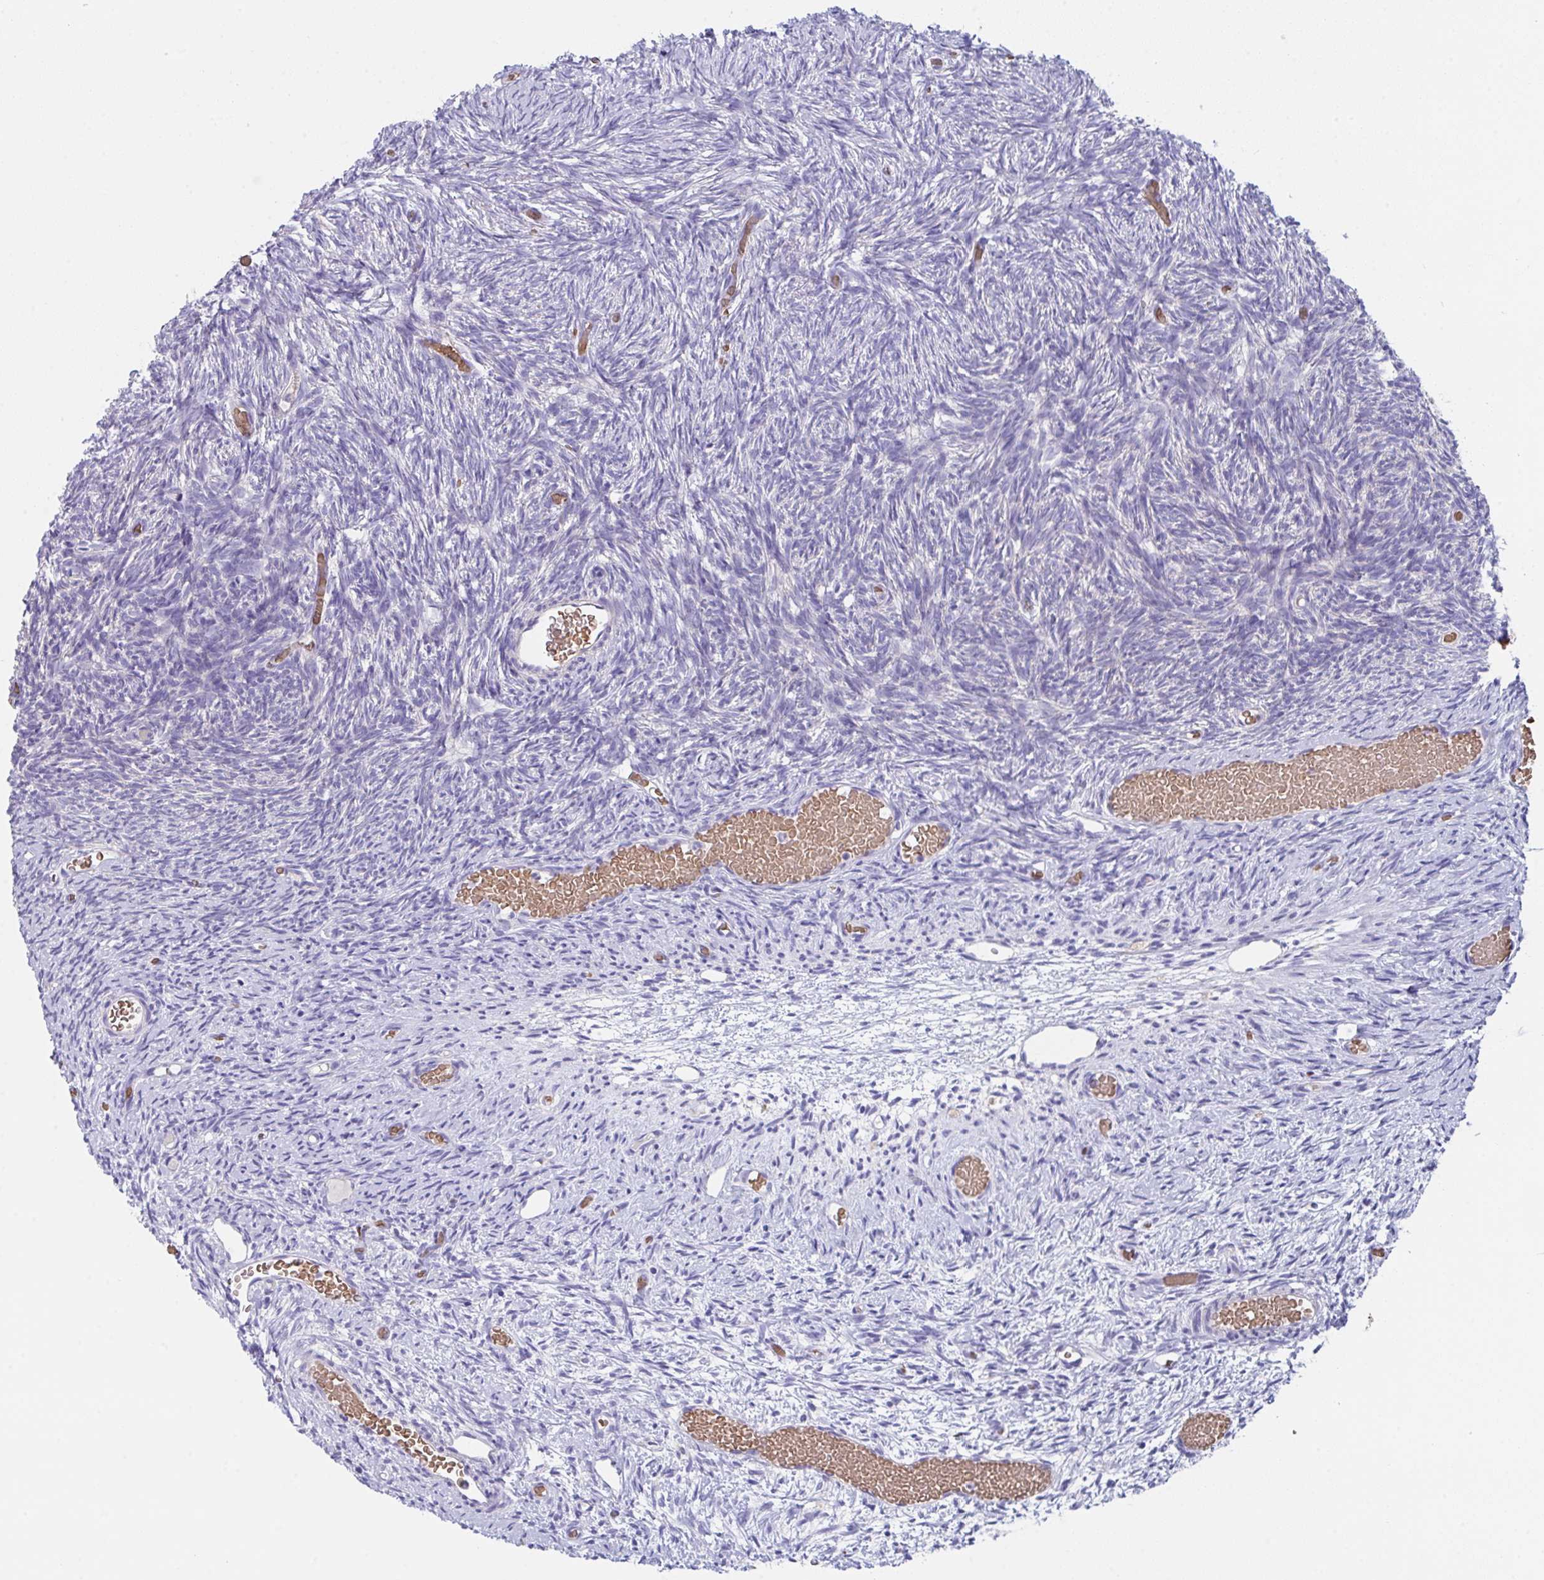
{"staining": {"intensity": "negative", "quantity": "none", "location": "none"}, "tissue": "ovary", "cell_type": "Ovarian stroma cells", "image_type": "normal", "snomed": [{"axis": "morphology", "description": "Normal tissue, NOS"}, {"axis": "topography", "description": "Ovary"}], "caption": "Immunohistochemical staining of benign ovary shows no significant positivity in ovarian stroma cells. The staining was performed using DAB to visualize the protein expression in brown, while the nuclei were stained in blue with hematoxylin (Magnification: 20x).", "gene": "TFAP2C", "patient": {"sex": "female", "age": 39}}